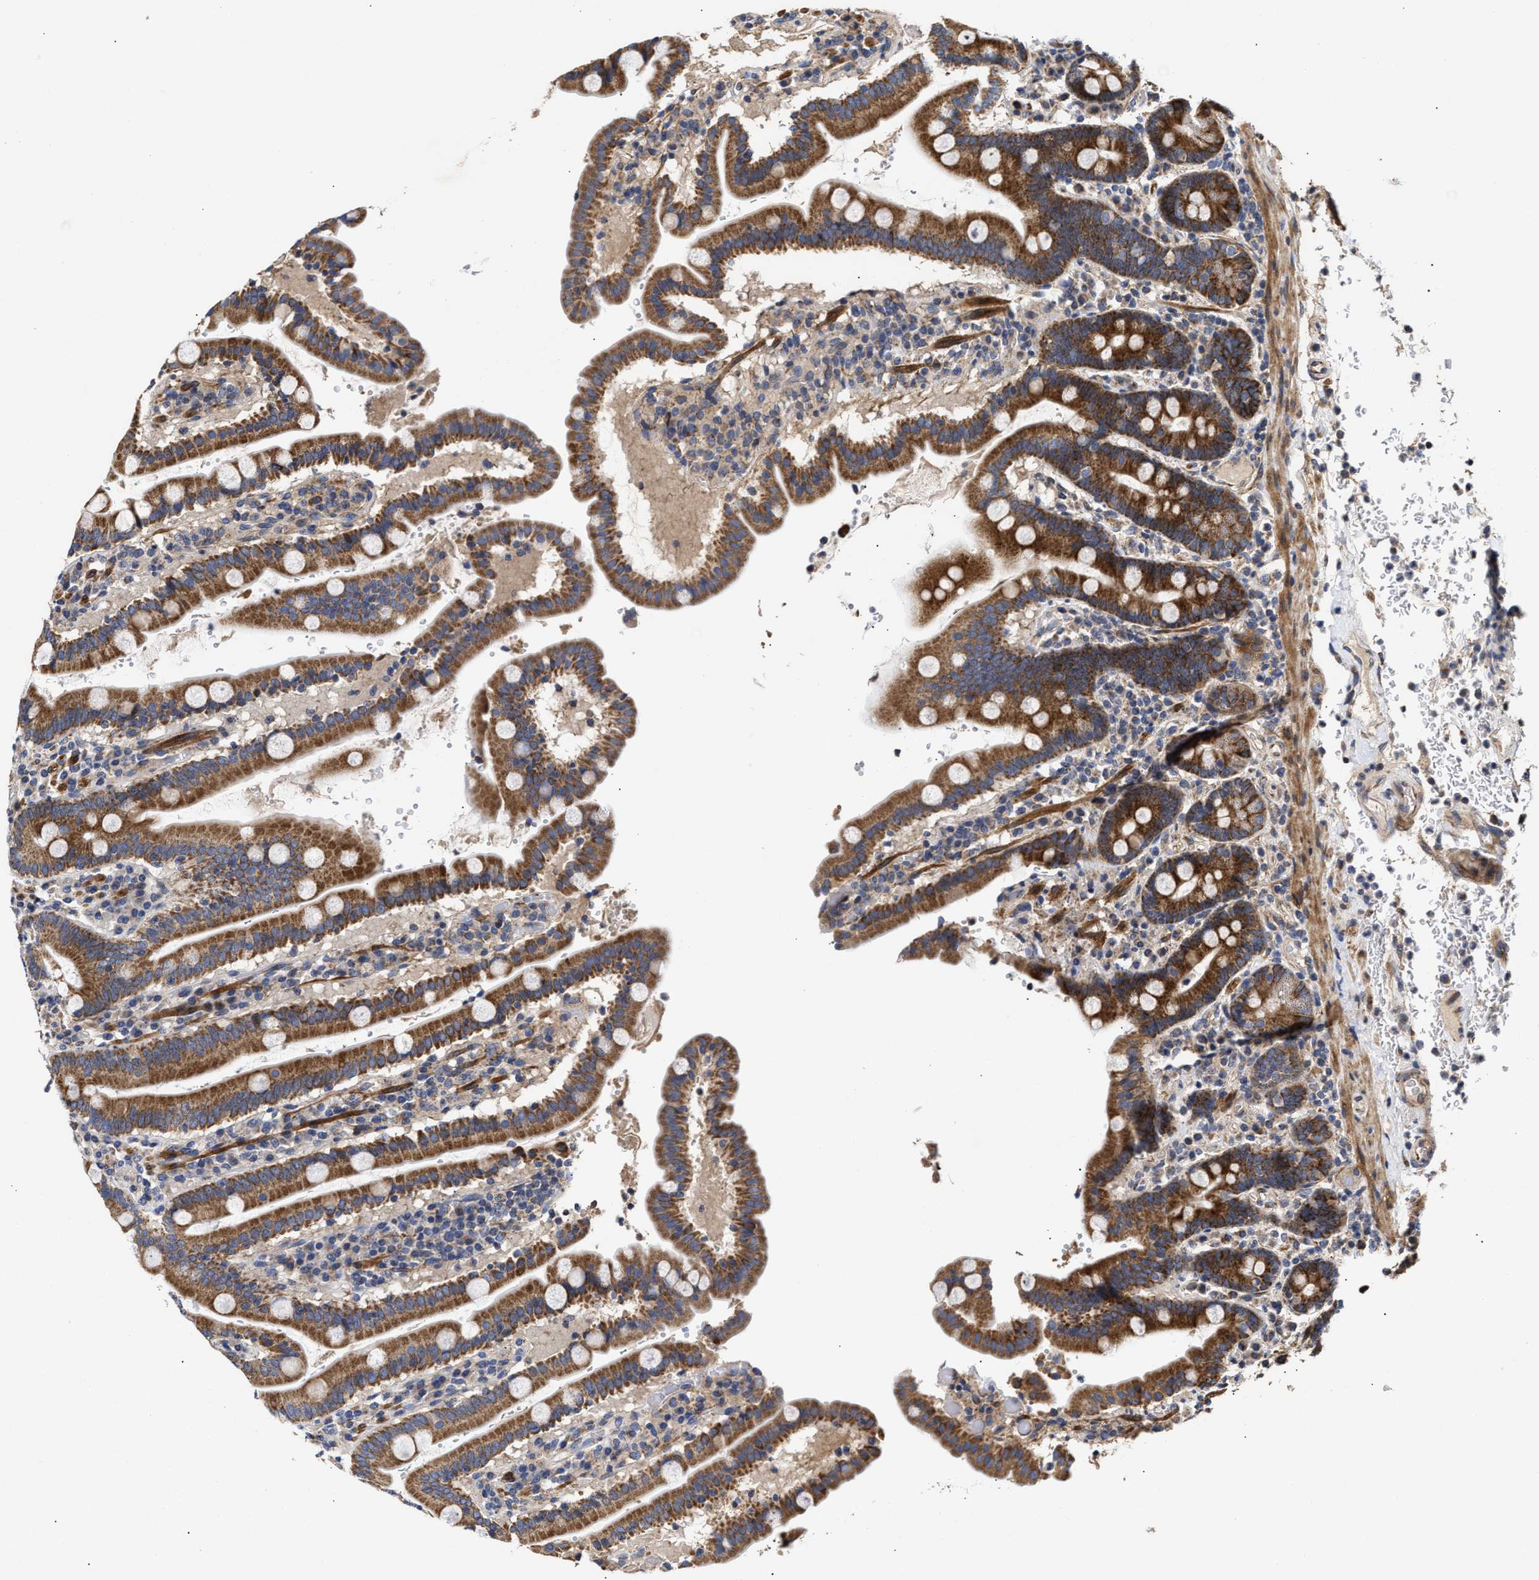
{"staining": {"intensity": "strong", "quantity": "25%-75%", "location": "cytoplasmic/membranous"}, "tissue": "duodenum", "cell_type": "Glandular cells", "image_type": "normal", "snomed": [{"axis": "morphology", "description": "Normal tissue, NOS"}, {"axis": "topography", "description": "Small intestine, NOS"}], "caption": "This micrograph displays benign duodenum stained with immunohistochemistry to label a protein in brown. The cytoplasmic/membranous of glandular cells show strong positivity for the protein. Nuclei are counter-stained blue.", "gene": "MALSU1", "patient": {"sex": "female", "age": 71}}